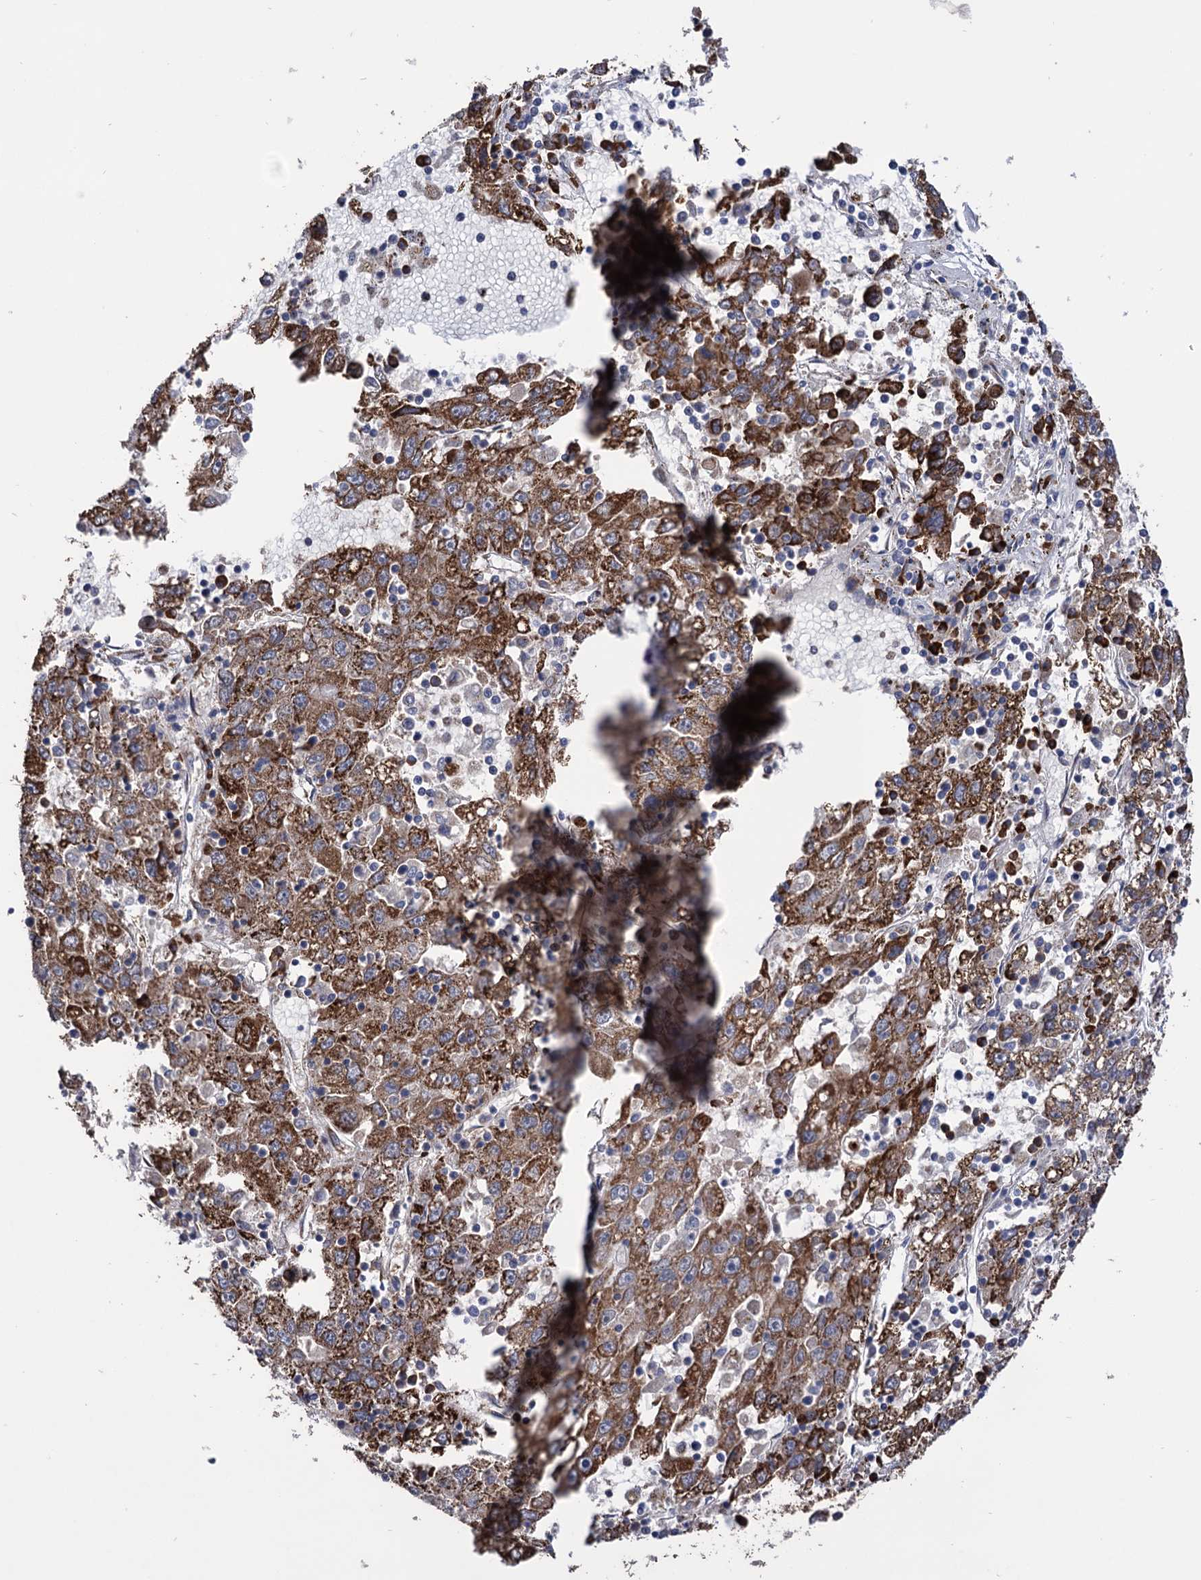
{"staining": {"intensity": "moderate", "quantity": ">75%", "location": "cytoplasmic/membranous"}, "tissue": "liver cancer", "cell_type": "Tumor cells", "image_type": "cancer", "snomed": [{"axis": "morphology", "description": "Carcinoma, Hepatocellular, NOS"}, {"axis": "topography", "description": "Liver"}], "caption": "Immunohistochemistry (IHC) (DAB (3,3'-diaminobenzidine)) staining of hepatocellular carcinoma (liver) displays moderate cytoplasmic/membranous protein positivity in approximately >75% of tumor cells.", "gene": "CDAN1", "patient": {"sex": "male", "age": 49}}